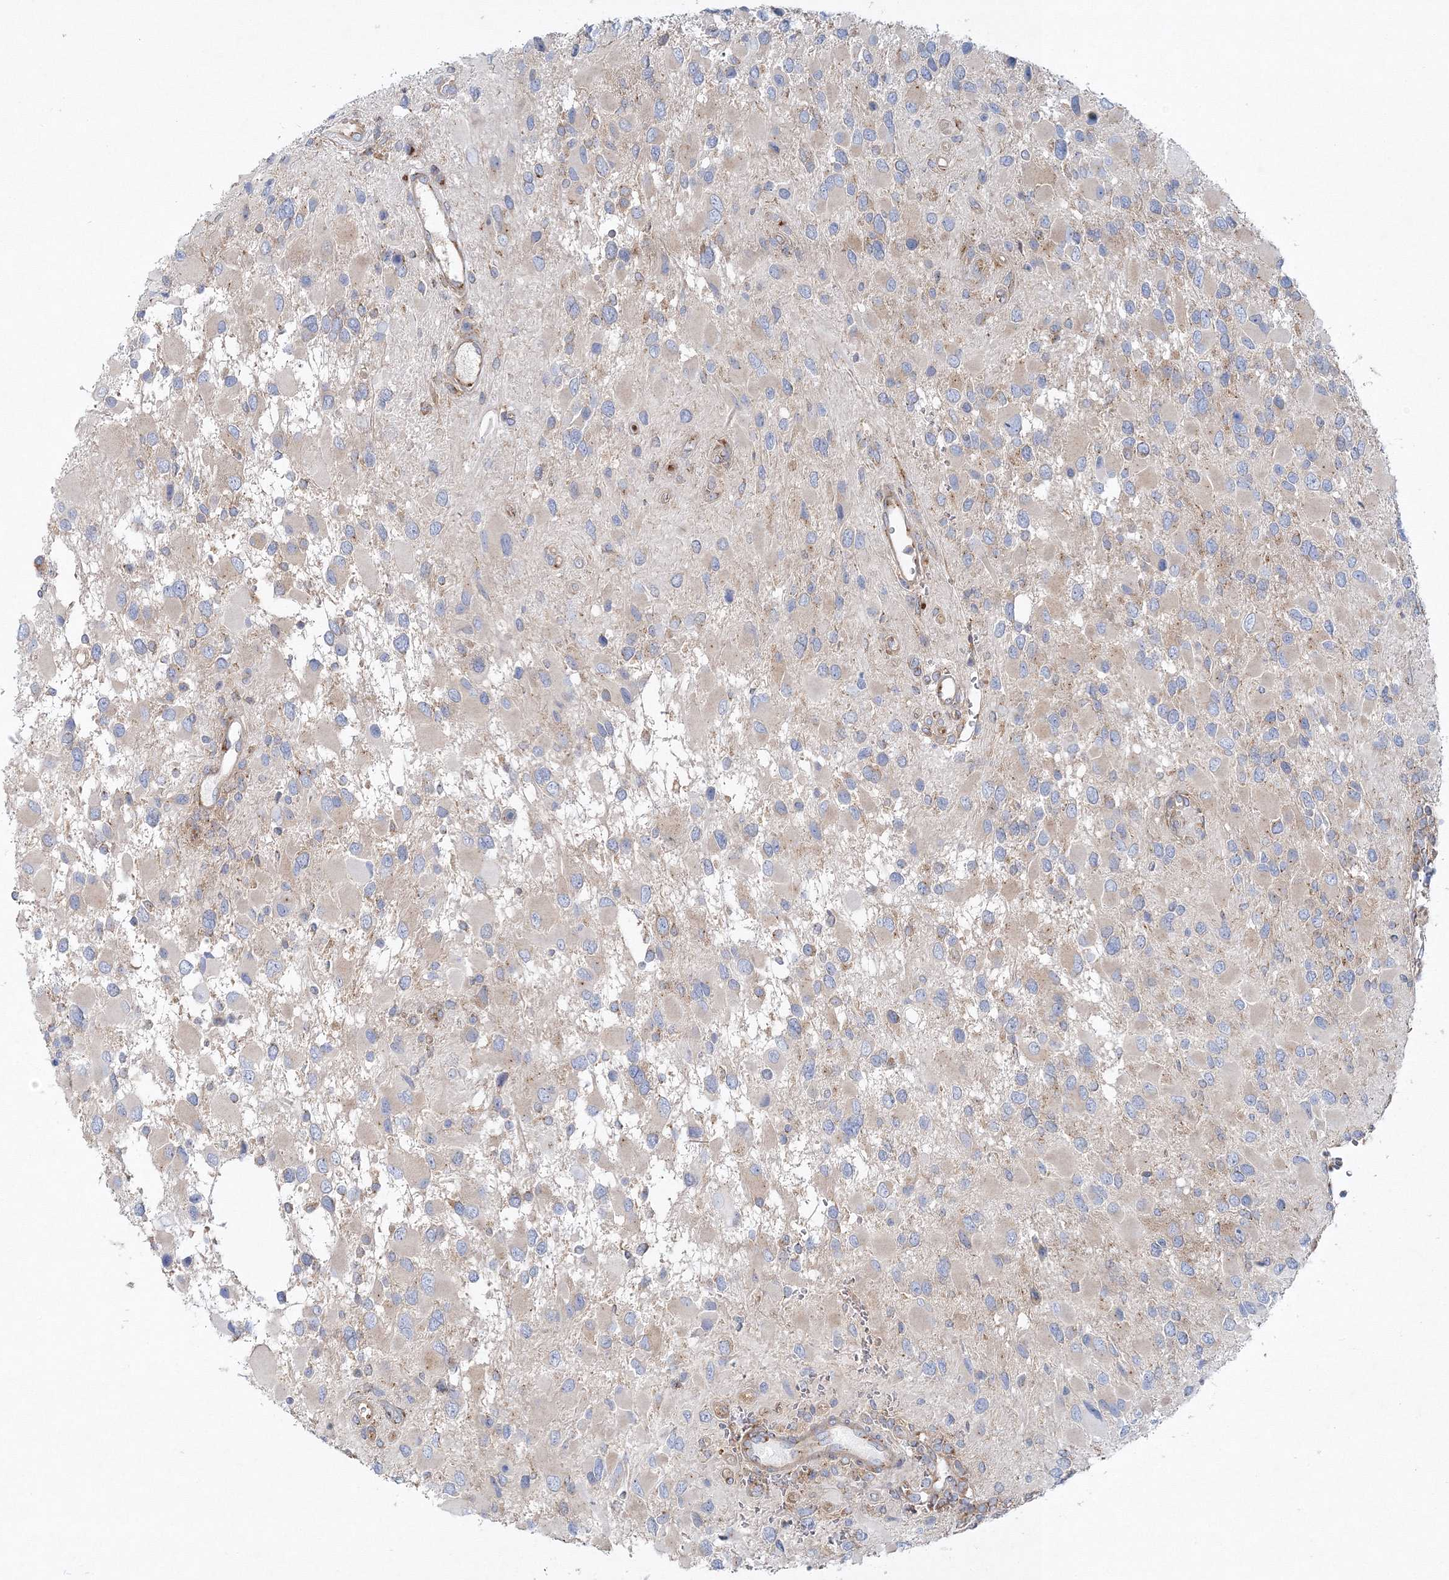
{"staining": {"intensity": "negative", "quantity": "none", "location": "none"}, "tissue": "glioma", "cell_type": "Tumor cells", "image_type": "cancer", "snomed": [{"axis": "morphology", "description": "Glioma, malignant, High grade"}, {"axis": "topography", "description": "Brain"}], "caption": "Histopathology image shows no protein positivity in tumor cells of malignant high-grade glioma tissue.", "gene": "SEC23IP", "patient": {"sex": "male", "age": 53}}